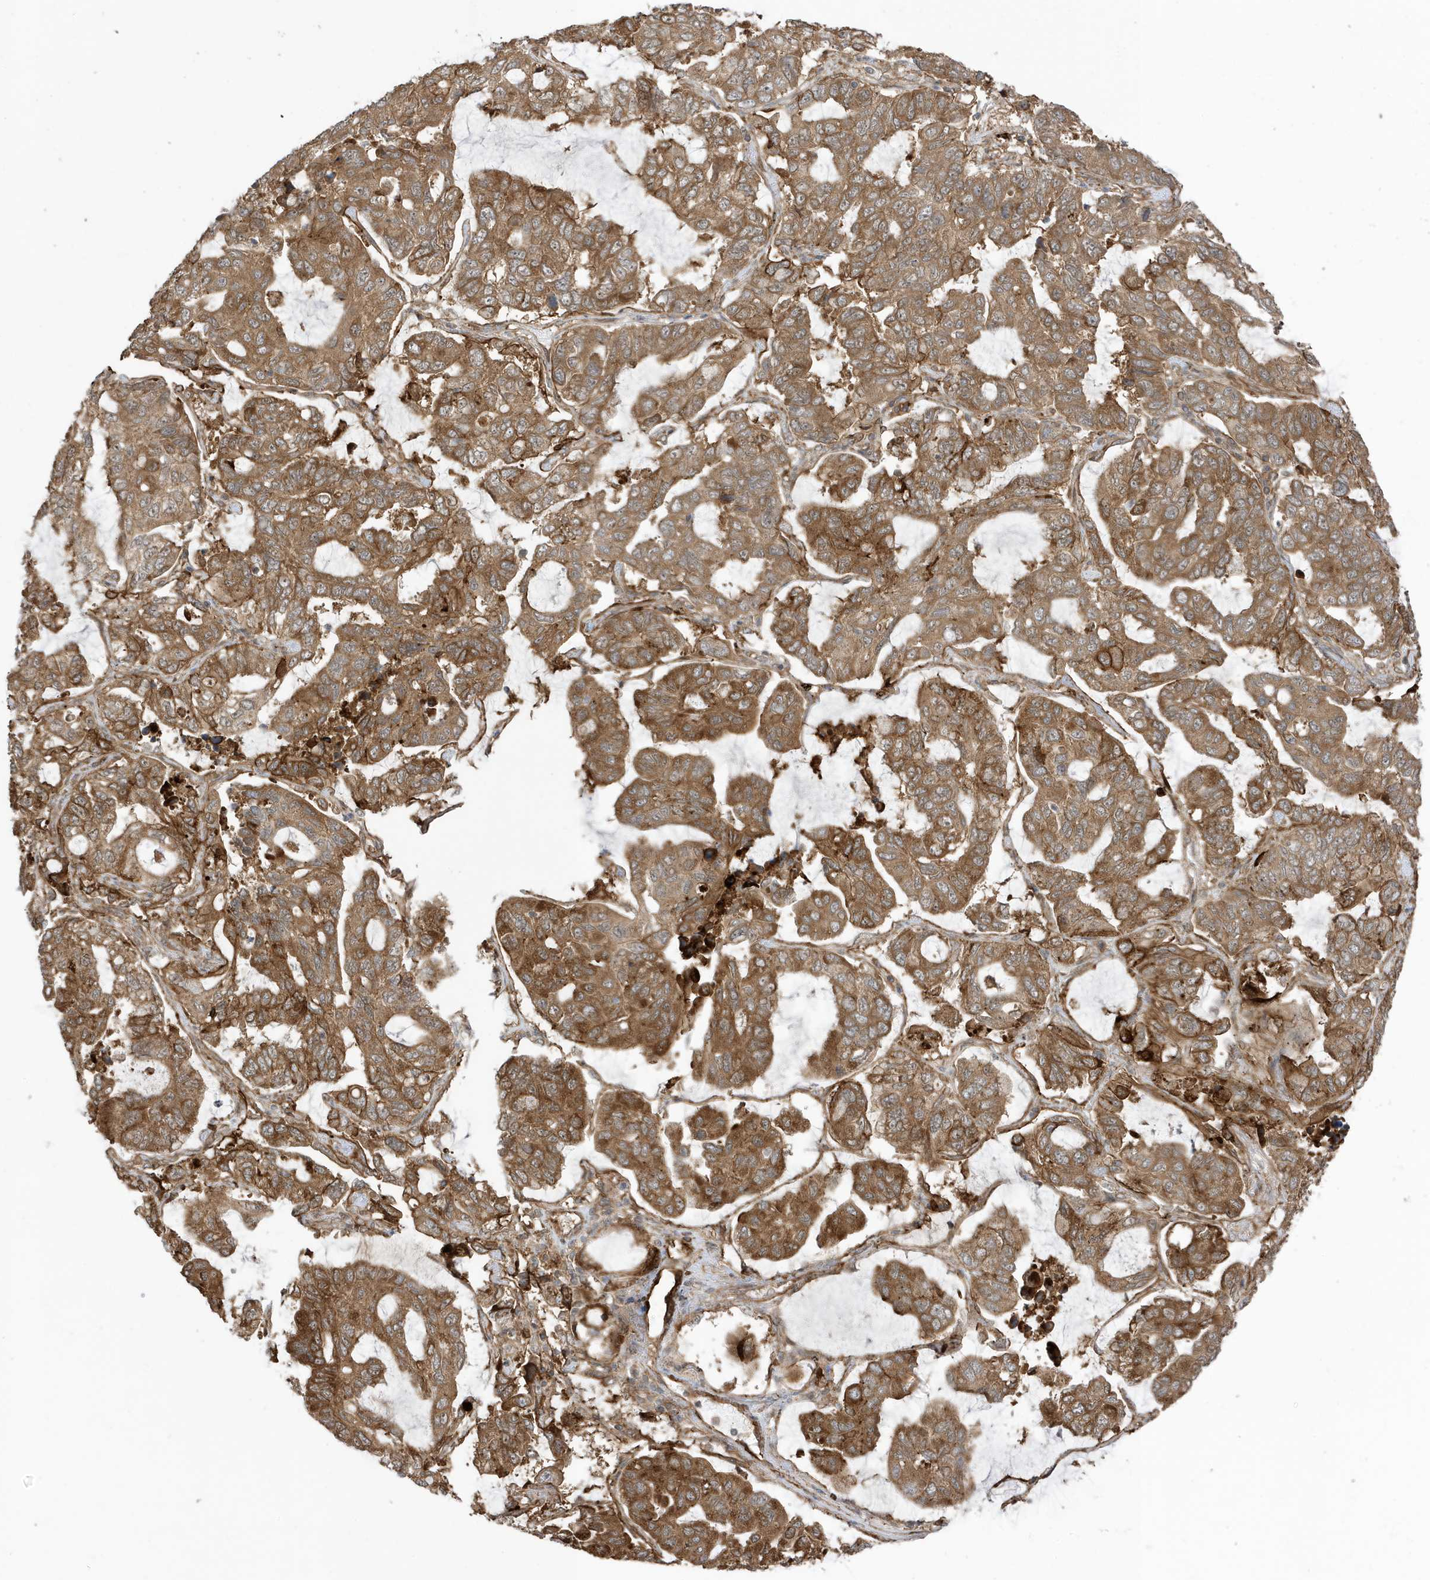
{"staining": {"intensity": "moderate", "quantity": ">75%", "location": "cytoplasmic/membranous"}, "tissue": "lung cancer", "cell_type": "Tumor cells", "image_type": "cancer", "snomed": [{"axis": "morphology", "description": "Adenocarcinoma, NOS"}, {"axis": "topography", "description": "Lung"}], "caption": "The histopathology image reveals a brown stain indicating the presence of a protein in the cytoplasmic/membranous of tumor cells in lung cancer (adenocarcinoma).", "gene": "CDC42EP3", "patient": {"sex": "male", "age": 64}}